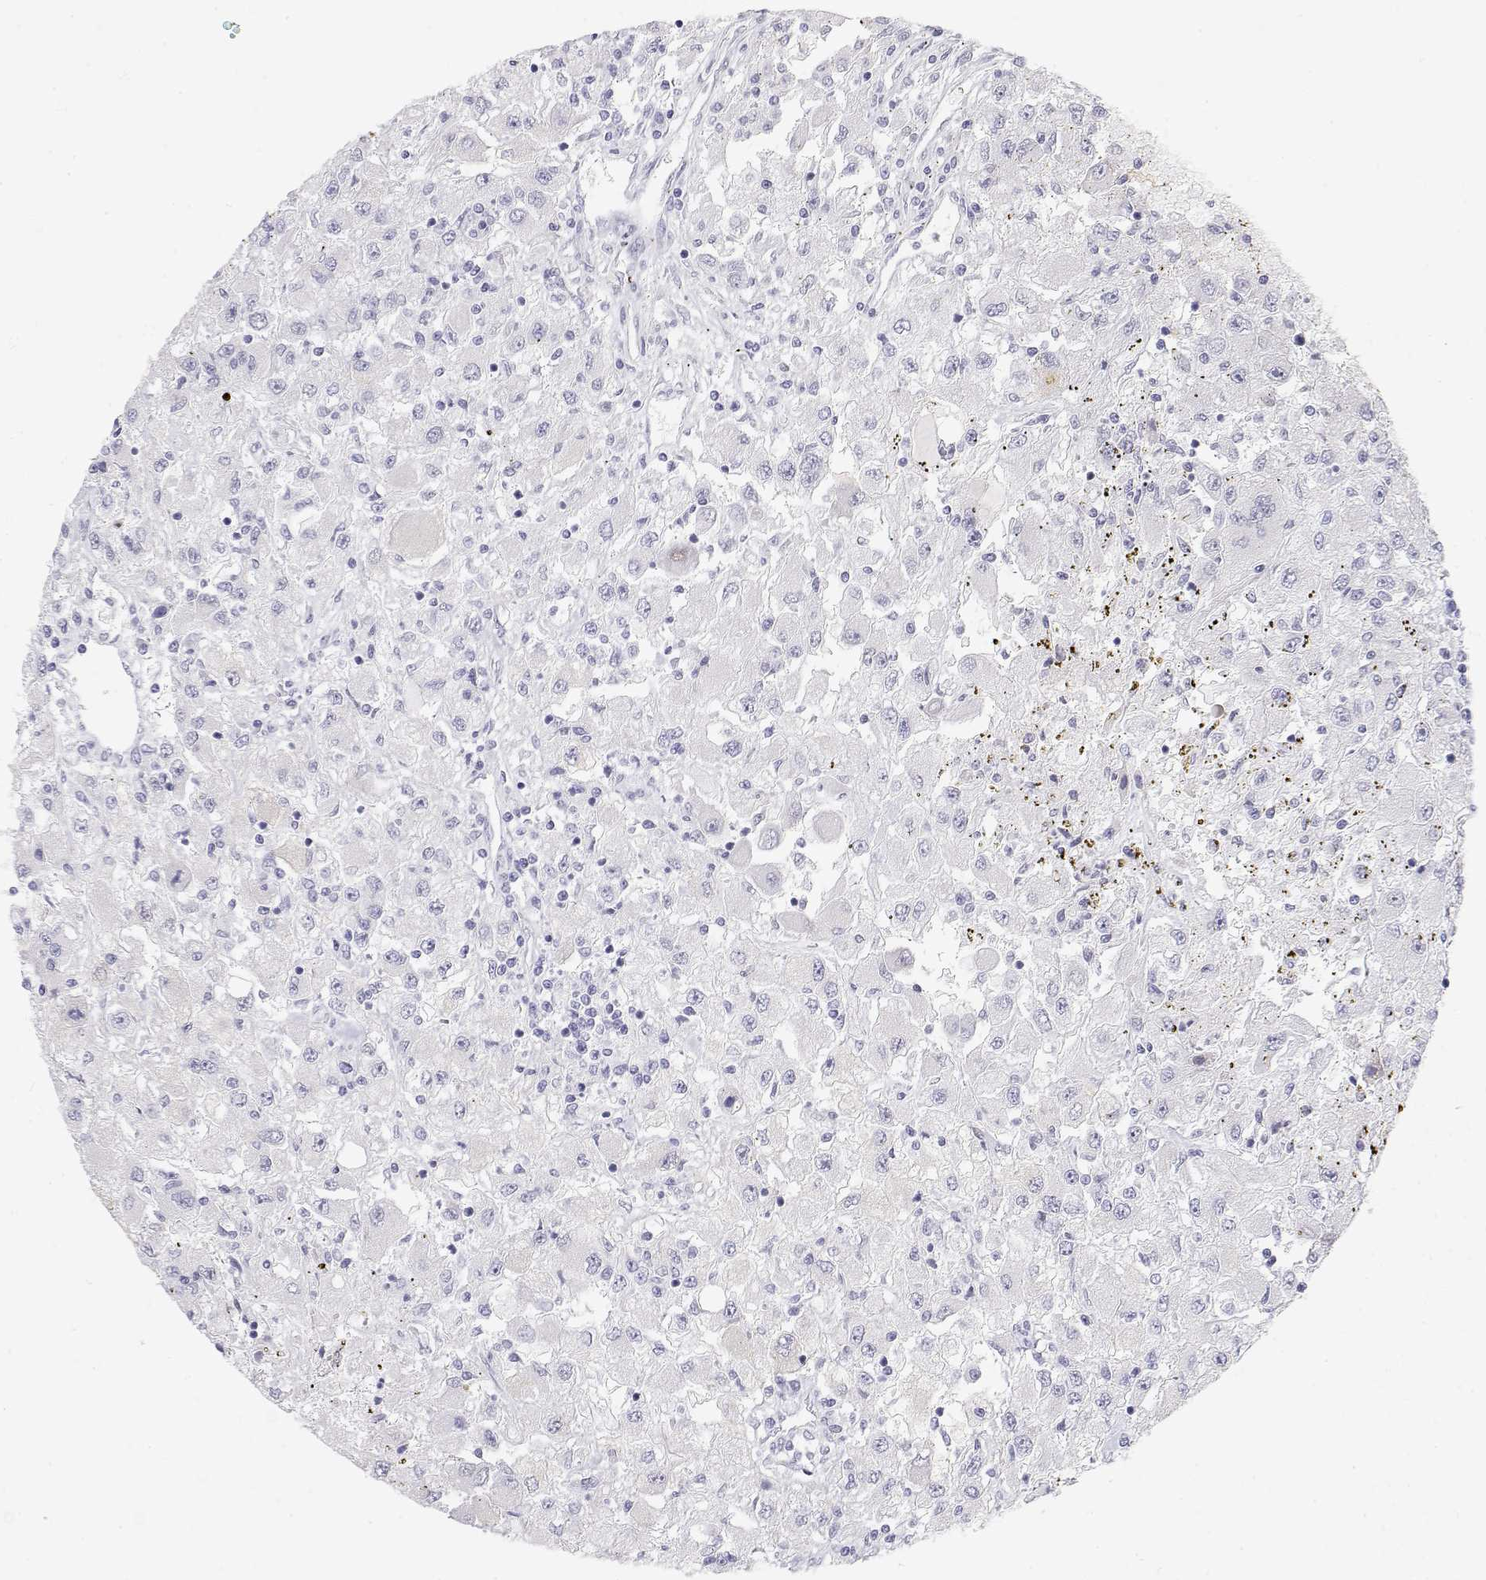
{"staining": {"intensity": "negative", "quantity": "none", "location": "none"}, "tissue": "renal cancer", "cell_type": "Tumor cells", "image_type": "cancer", "snomed": [{"axis": "morphology", "description": "Adenocarcinoma, NOS"}, {"axis": "topography", "description": "Kidney"}], "caption": "A photomicrograph of human renal cancer (adenocarcinoma) is negative for staining in tumor cells.", "gene": "MISP", "patient": {"sex": "female", "age": 67}}